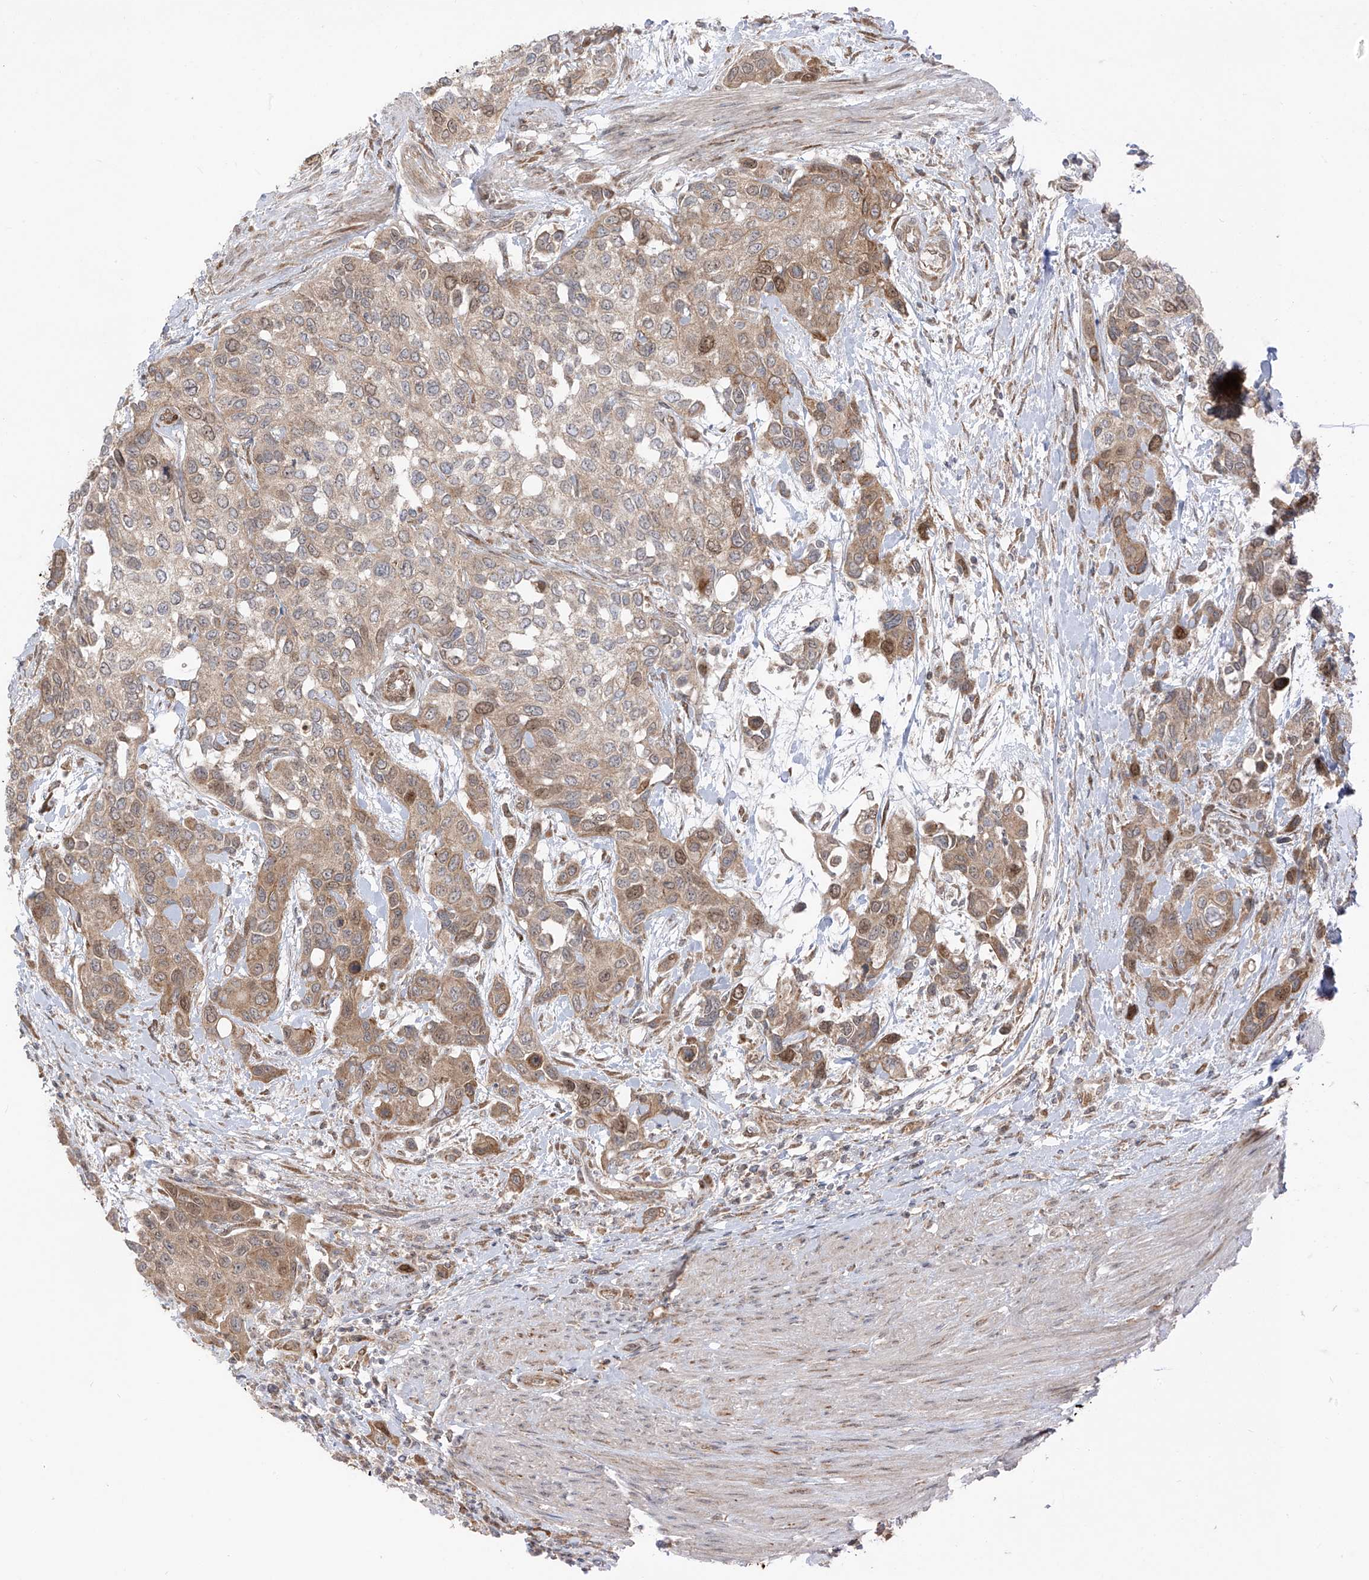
{"staining": {"intensity": "moderate", "quantity": "<25%", "location": "cytoplasmic/membranous,nuclear"}, "tissue": "urothelial cancer", "cell_type": "Tumor cells", "image_type": "cancer", "snomed": [{"axis": "morphology", "description": "Normal tissue, NOS"}, {"axis": "morphology", "description": "Urothelial carcinoma, High grade"}, {"axis": "topography", "description": "Vascular tissue"}, {"axis": "topography", "description": "Urinary bladder"}], "caption": "Immunohistochemical staining of urothelial cancer exhibits low levels of moderate cytoplasmic/membranous and nuclear expression in approximately <25% of tumor cells.", "gene": "PDE11A", "patient": {"sex": "female", "age": 56}}